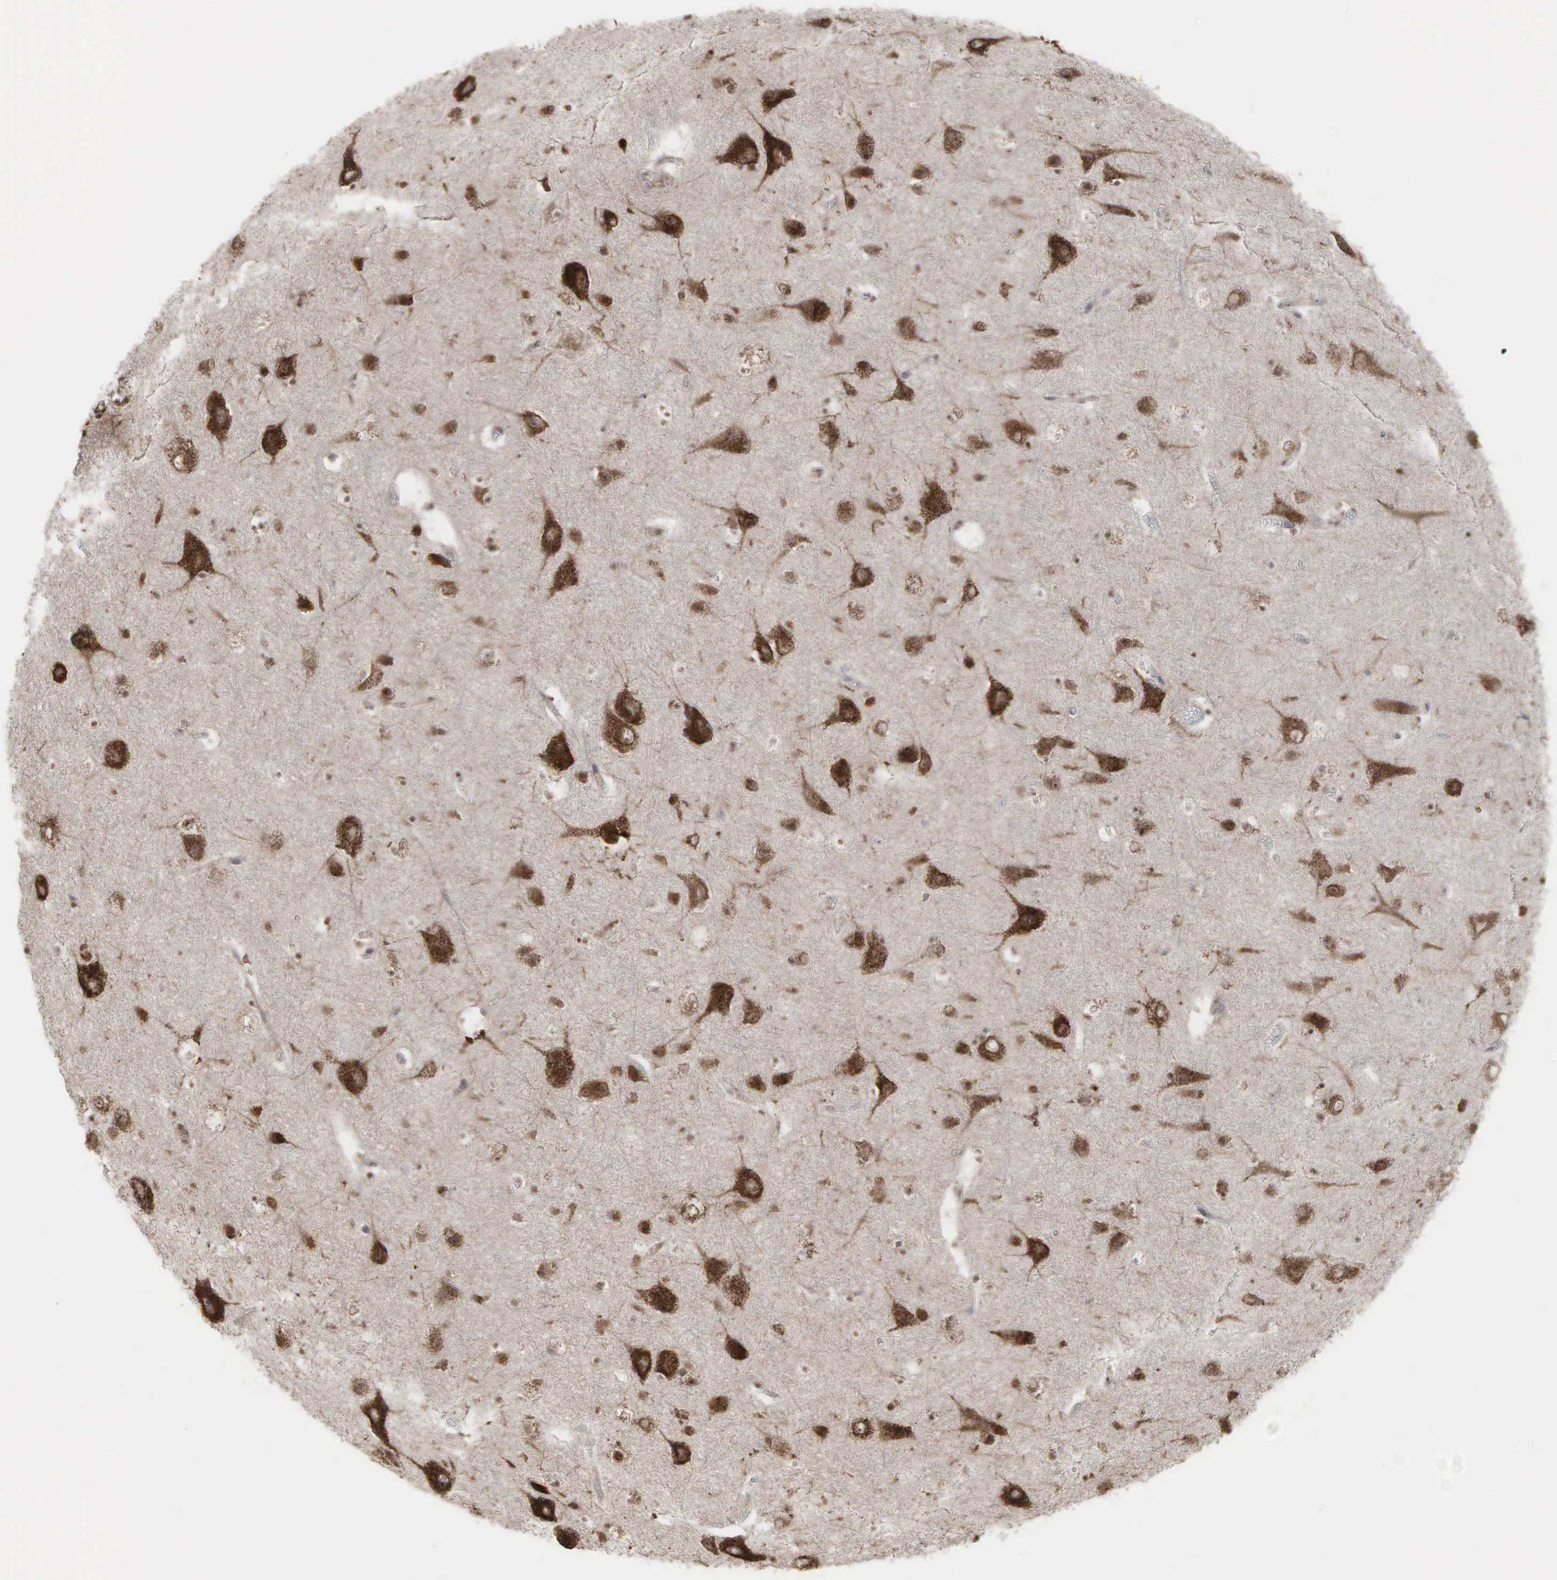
{"staining": {"intensity": "weak", "quantity": ">75%", "location": "cytoplasmic/membranous"}, "tissue": "cerebral cortex", "cell_type": "Endothelial cells", "image_type": "normal", "snomed": [{"axis": "morphology", "description": "Normal tissue, NOS"}, {"axis": "topography", "description": "Cerebral cortex"}], "caption": "A micrograph of cerebral cortex stained for a protein demonstrates weak cytoplasmic/membranous brown staining in endothelial cells.", "gene": "PABPC5", "patient": {"sex": "male", "age": 45}}